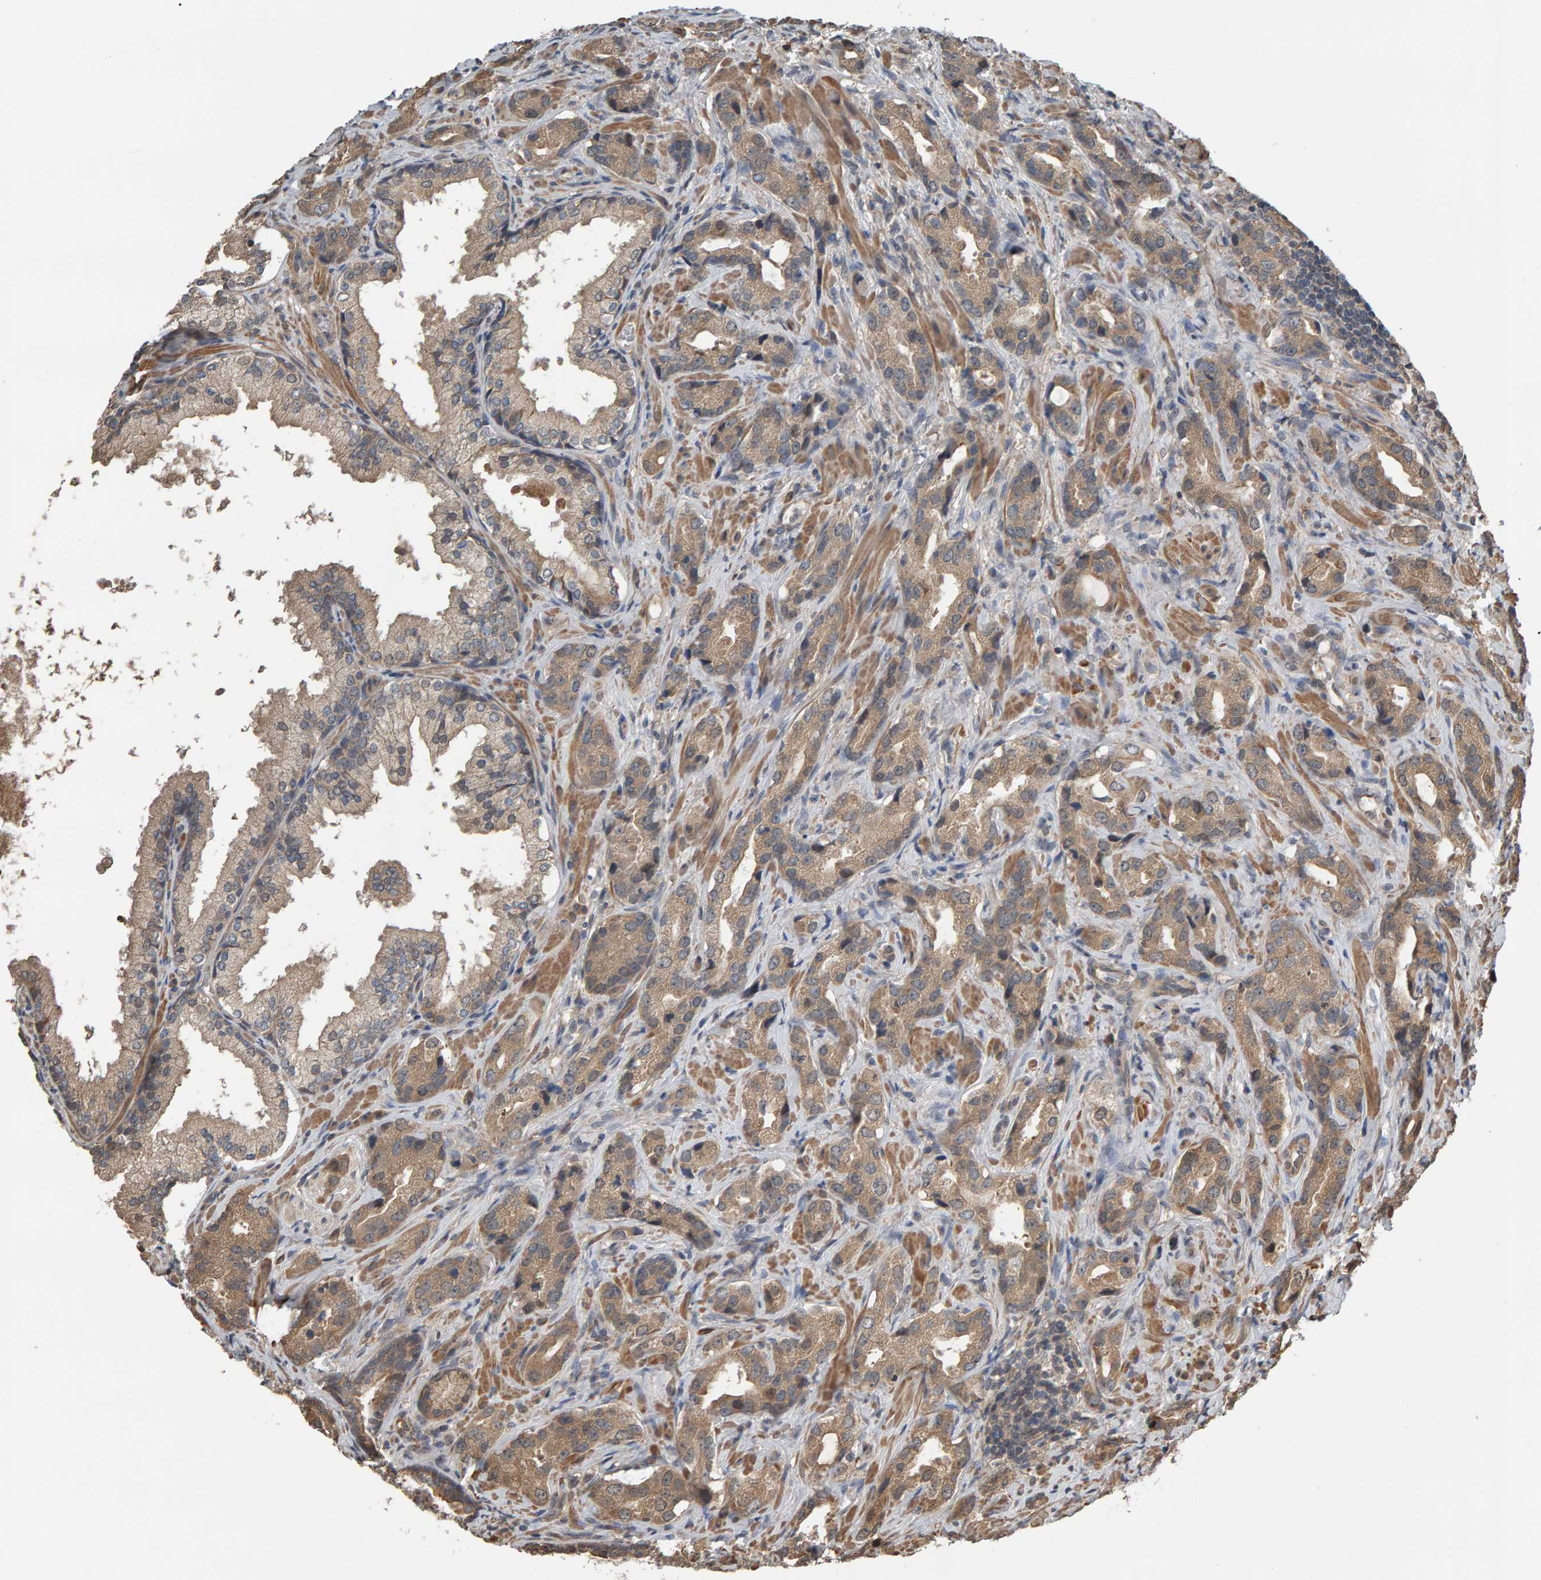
{"staining": {"intensity": "weak", "quantity": ">75%", "location": "cytoplasmic/membranous"}, "tissue": "prostate cancer", "cell_type": "Tumor cells", "image_type": "cancer", "snomed": [{"axis": "morphology", "description": "Adenocarcinoma, High grade"}, {"axis": "topography", "description": "Prostate"}], "caption": "Immunohistochemistry (DAB (3,3'-diaminobenzidine)) staining of human adenocarcinoma (high-grade) (prostate) displays weak cytoplasmic/membranous protein positivity in about >75% of tumor cells.", "gene": "COASY", "patient": {"sex": "male", "age": 63}}